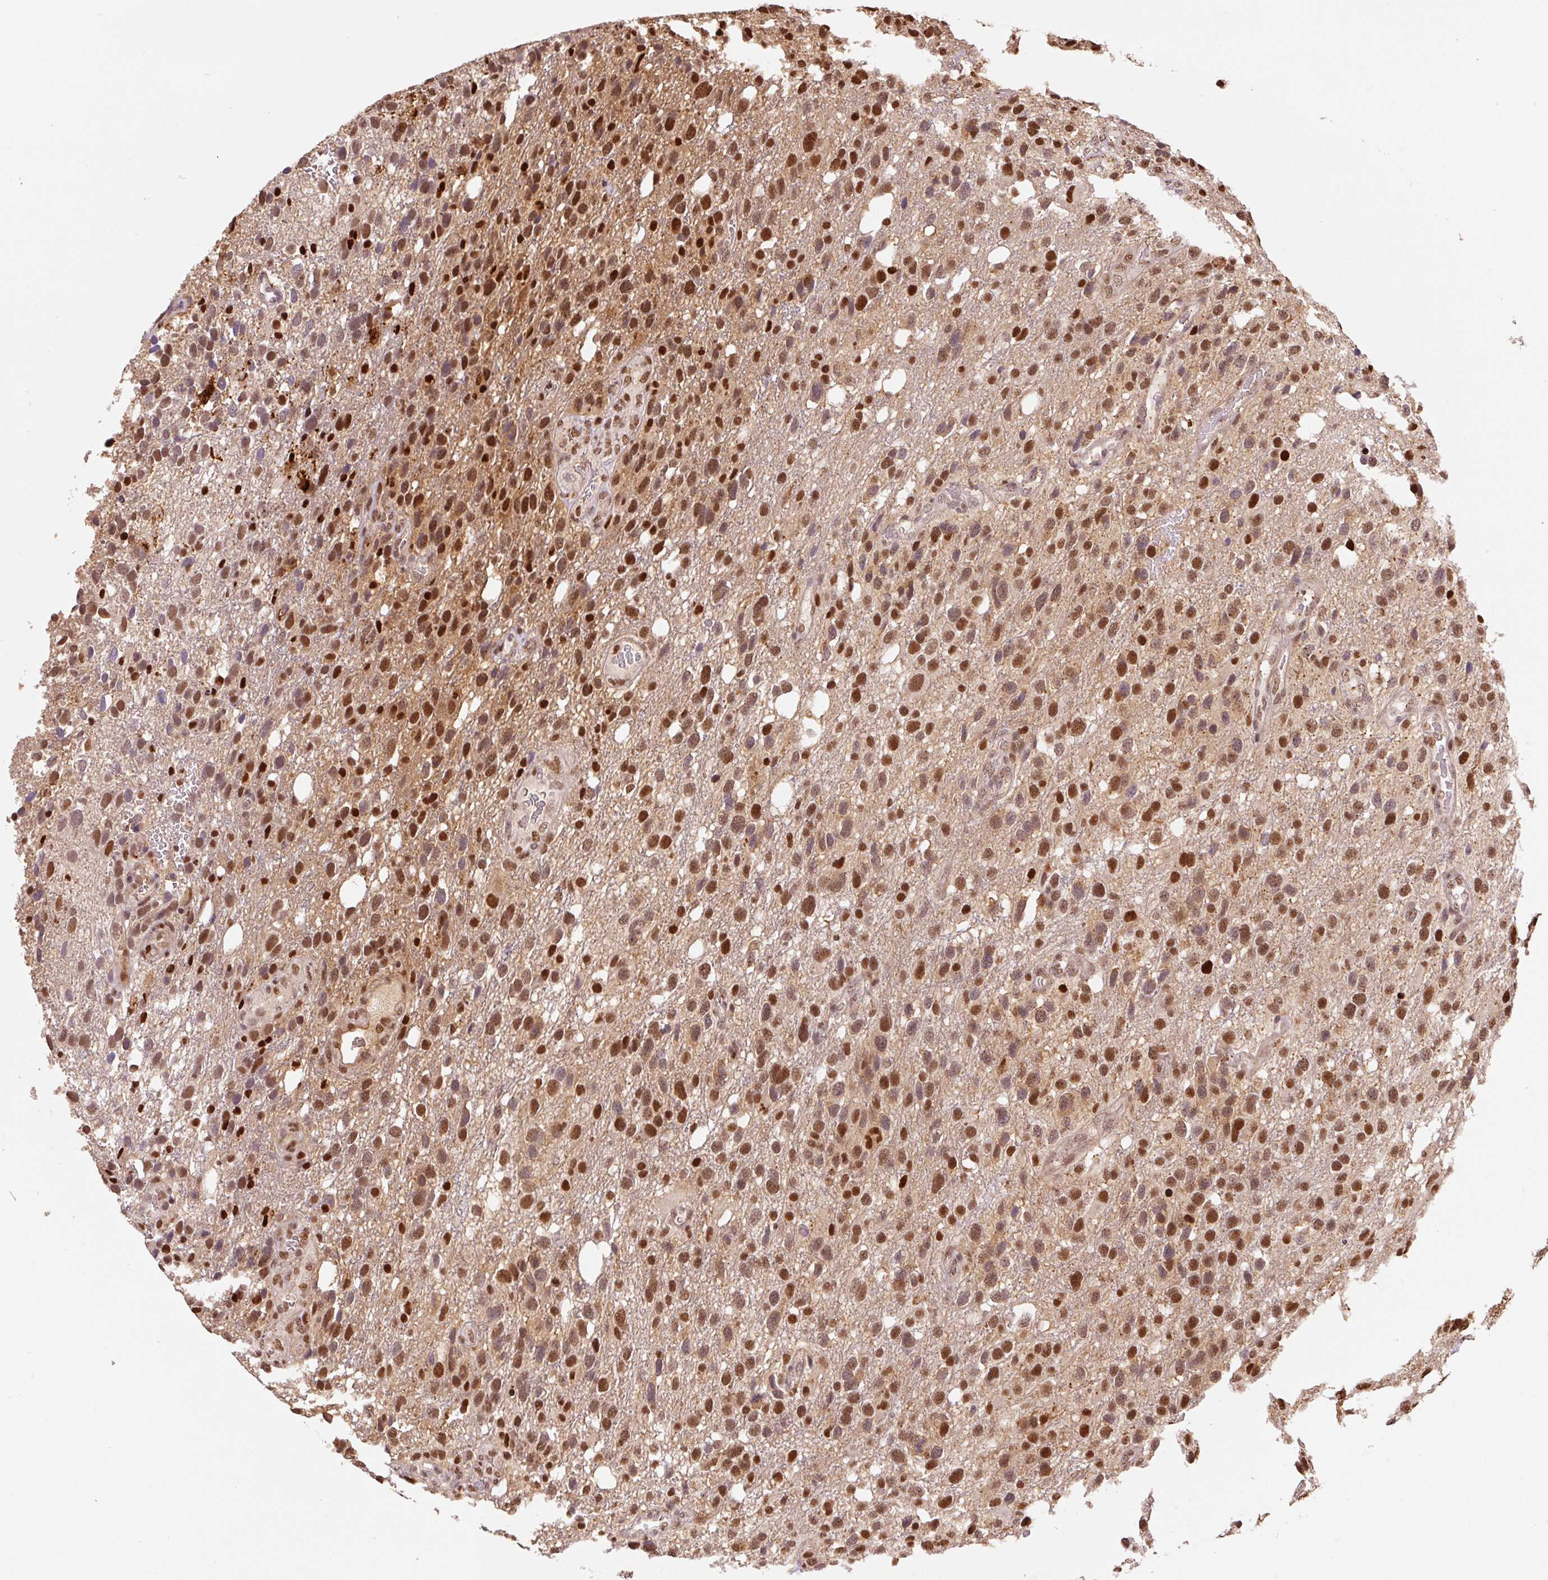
{"staining": {"intensity": "strong", "quantity": ">75%", "location": "nuclear"}, "tissue": "glioma", "cell_type": "Tumor cells", "image_type": "cancer", "snomed": [{"axis": "morphology", "description": "Glioma, malignant, High grade"}, {"axis": "topography", "description": "Brain"}], "caption": "This is an image of immunohistochemistry (IHC) staining of glioma, which shows strong staining in the nuclear of tumor cells.", "gene": "GPR139", "patient": {"sex": "female", "age": 58}}